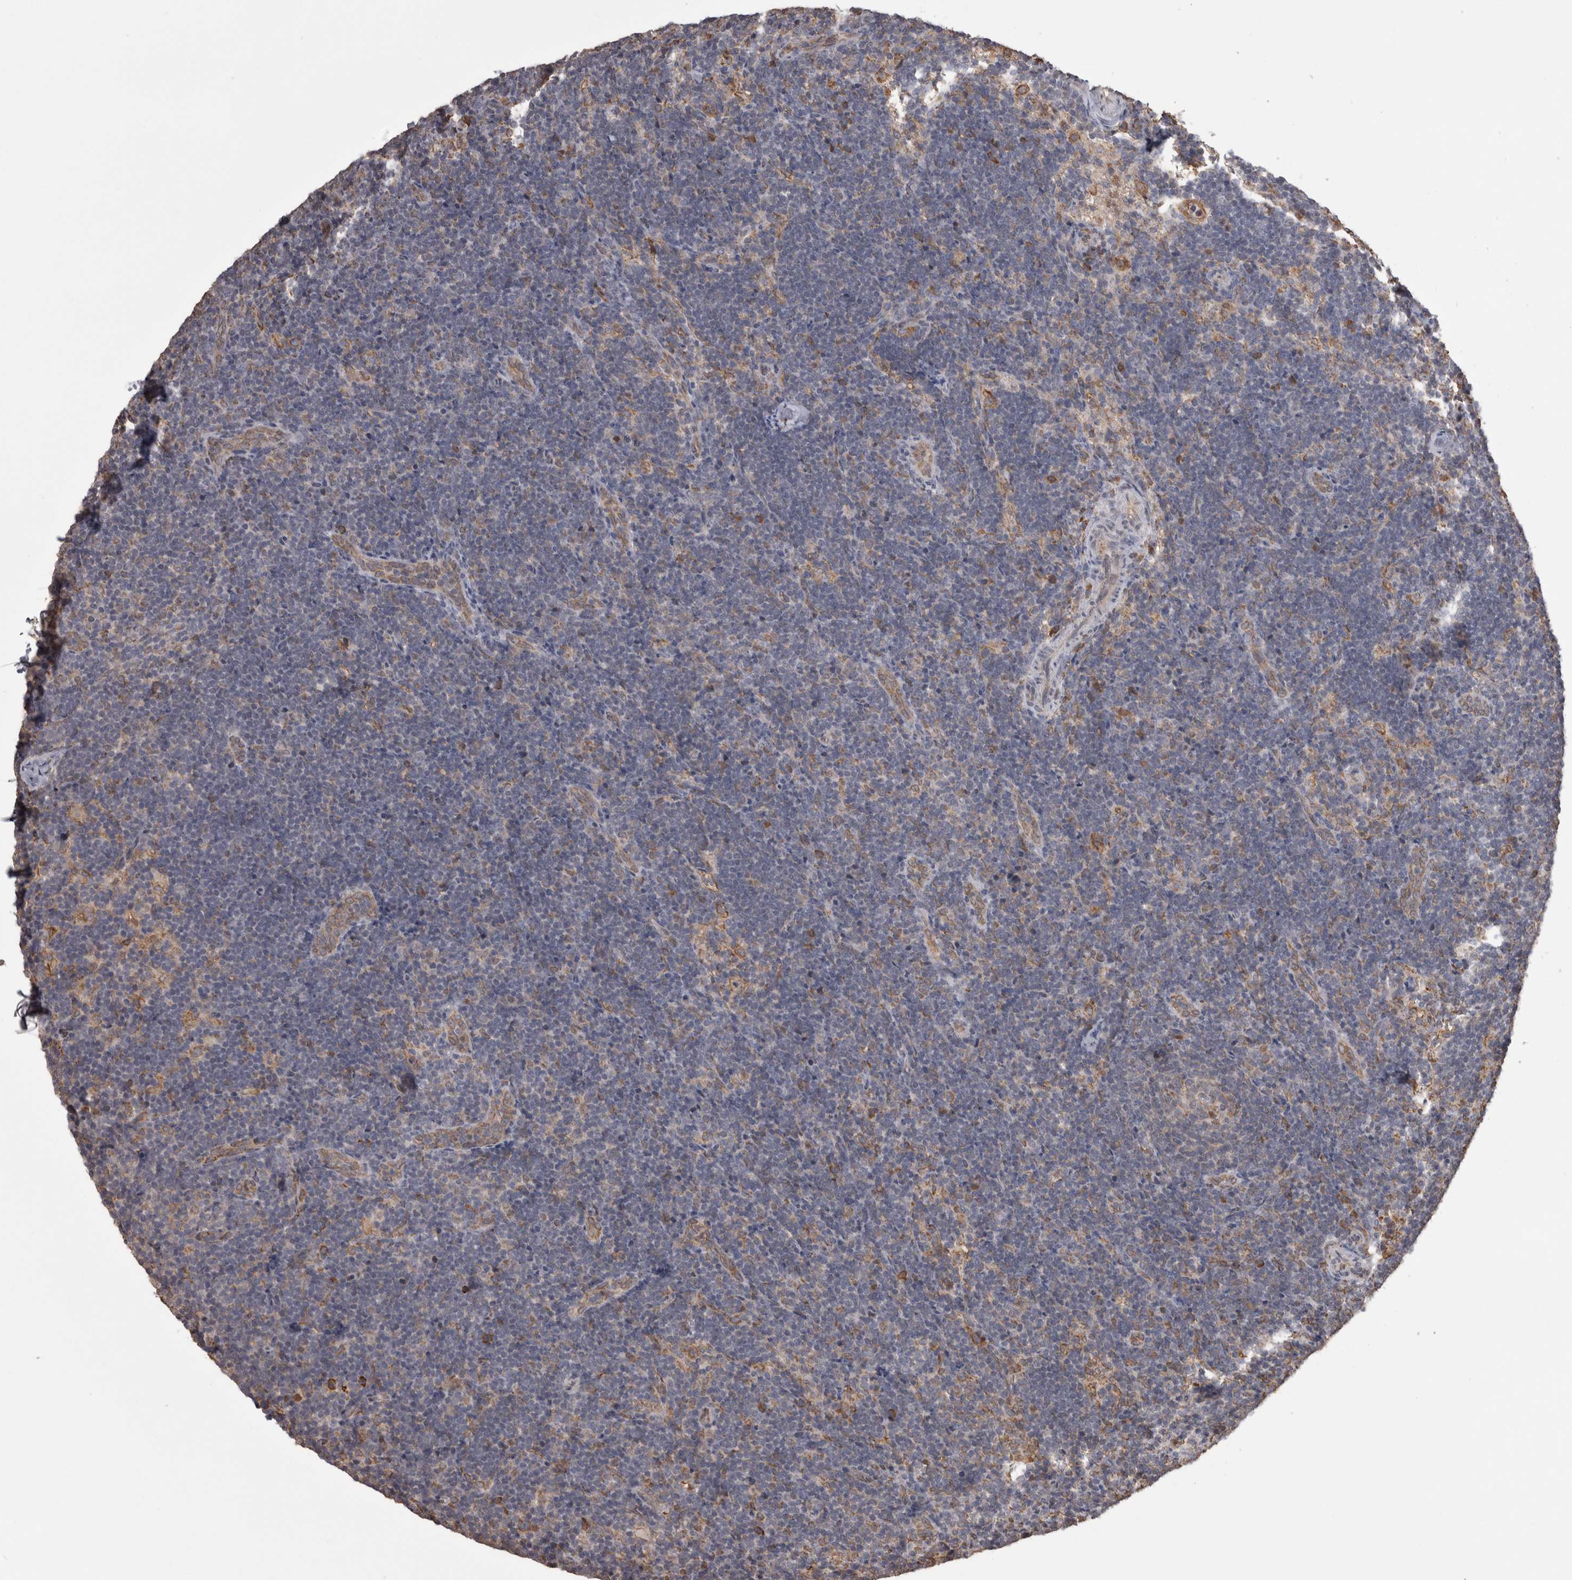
{"staining": {"intensity": "moderate", "quantity": "<25%", "location": "cytoplasmic/membranous"}, "tissue": "lymph node", "cell_type": "Germinal center cells", "image_type": "normal", "snomed": [{"axis": "morphology", "description": "Normal tissue, NOS"}, {"axis": "topography", "description": "Lymph node"}], "caption": "Immunohistochemistry (IHC) of benign human lymph node displays low levels of moderate cytoplasmic/membranous expression in about <25% of germinal center cells. The staining was performed using DAB, with brown indicating positive protein expression. Nuclei are stained blue with hematoxylin.", "gene": "PON2", "patient": {"sex": "female", "age": 22}}